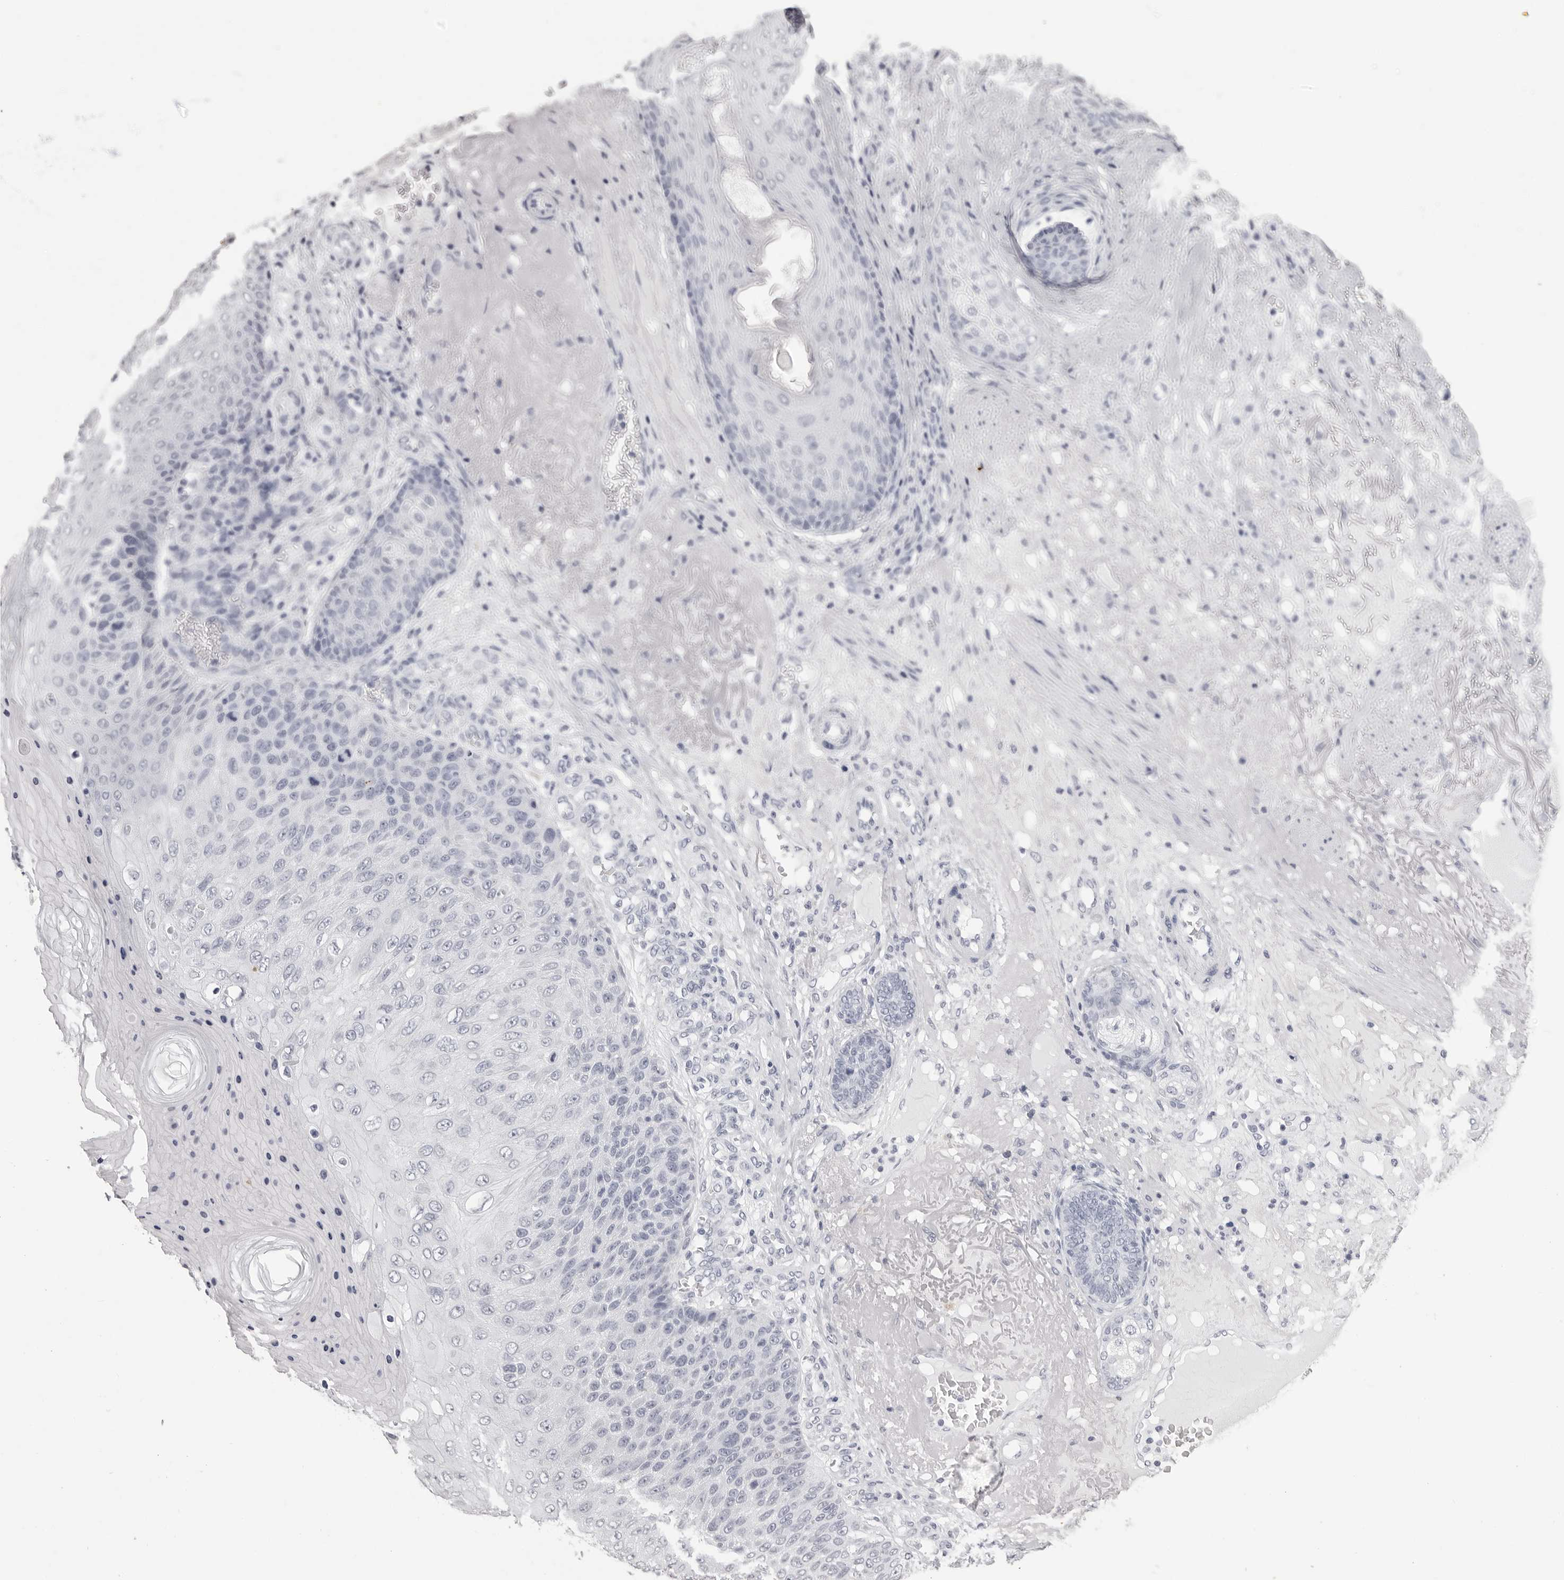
{"staining": {"intensity": "negative", "quantity": "none", "location": "none"}, "tissue": "skin cancer", "cell_type": "Tumor cells", "image_type": "cancer", "snomed": [{"axis": "morphology", "description": "Squamous cell carcinoma, NOS"}, {"axis": "topography", "description": "Skin"}], "caption": "IHC of human skin cancer shows no expression in tumor cells.", "gene": "CST1", "patient": {"sex": "female", "age": 88}}